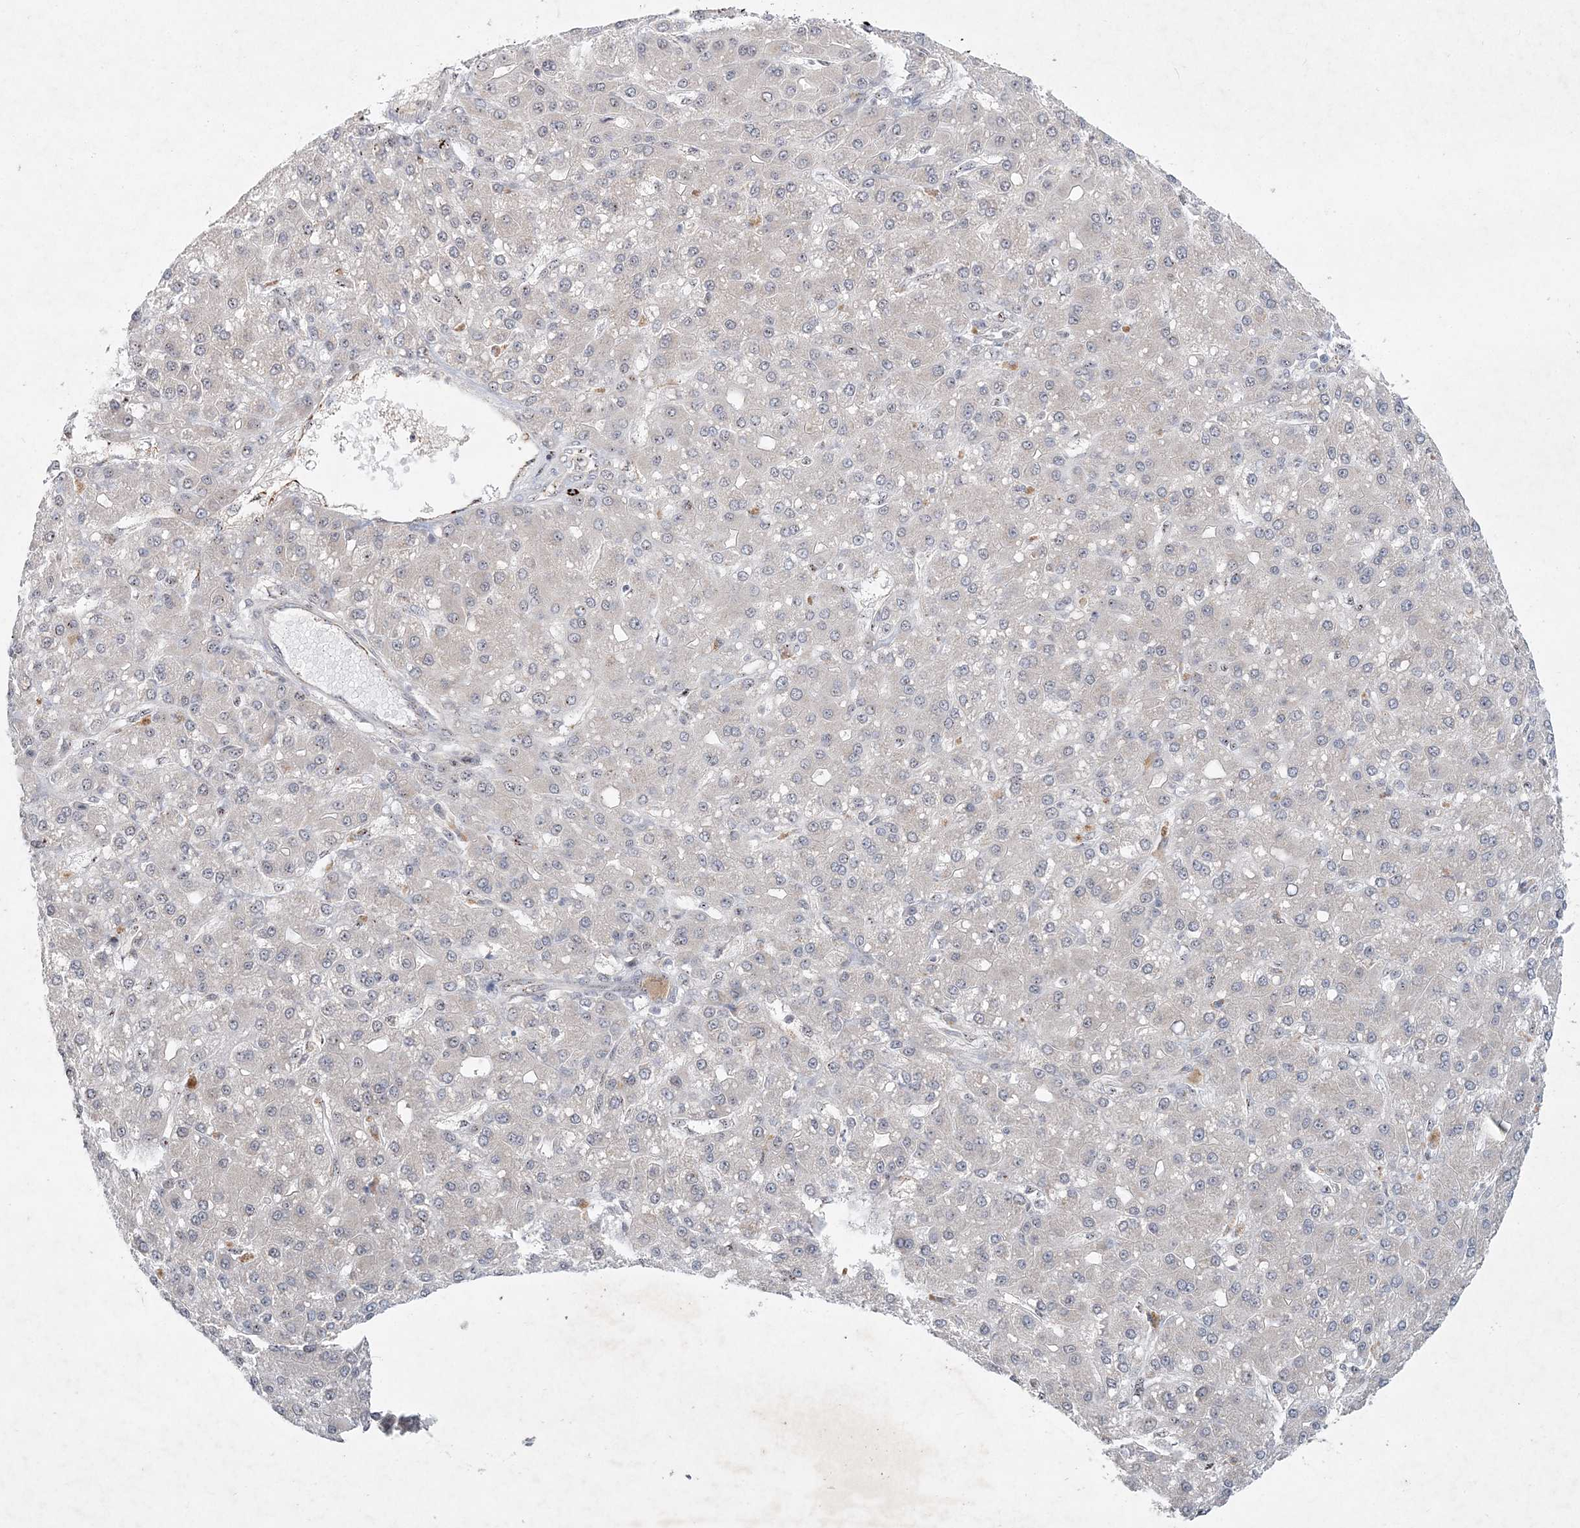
{"staining": {"intensity": "negative", "quantity": "none", "location": "none"}, "tissue": "liver cancer", "cell_type": "Tumor cells", "image_type": "cancer", "snomed": [{"axis": "morphology", "description": "Carcinoma, Hepatocellular, NOS"}, {"axis": "topography", "description": "Liver"}], "caption": "Immunohistochemistry micrograph of human liver cancer stained for a protein (brown), which exhibits no expression in tumor cells.", "gene": "GIN1", "patient": {"sex": "male", "age": 67}}